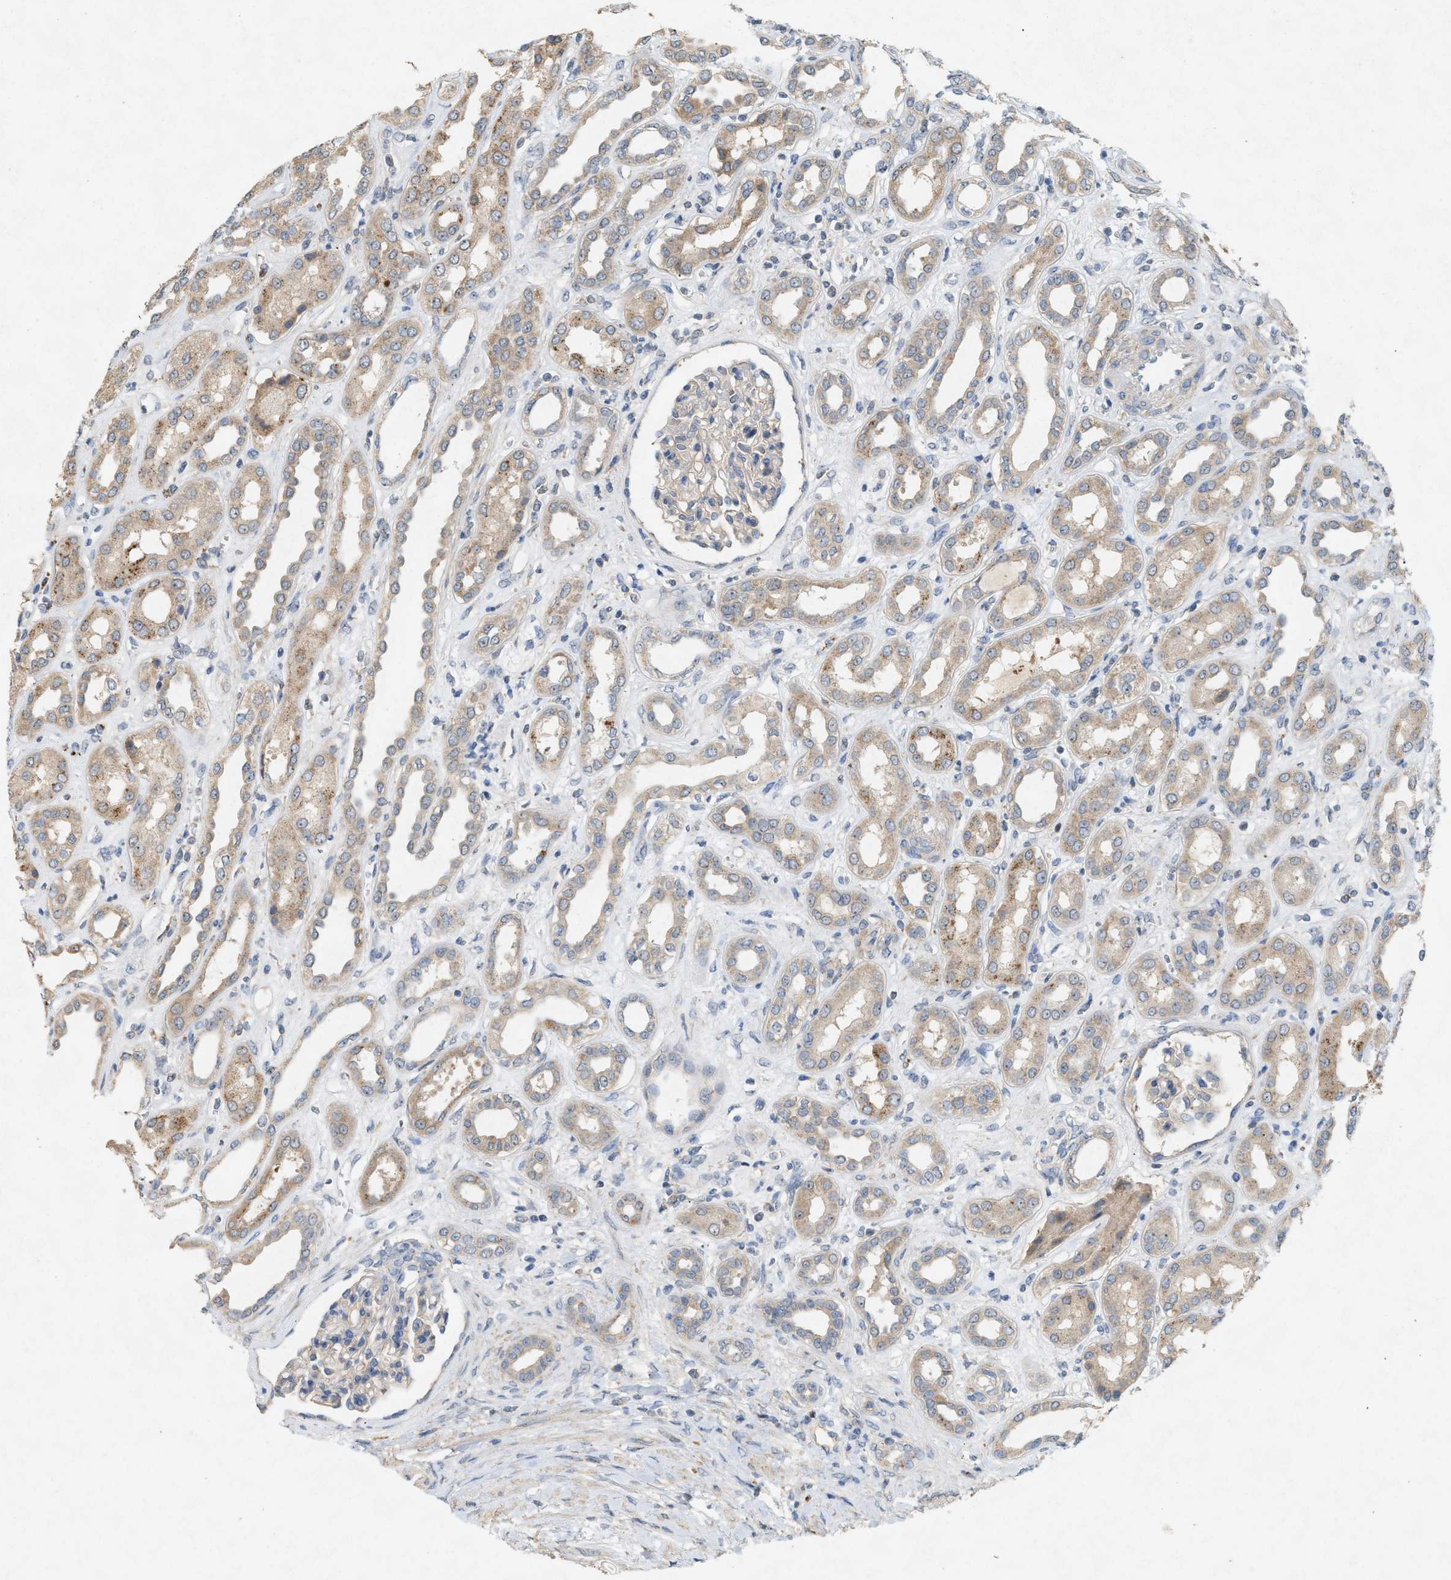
{"staining": {"intensity": "negative", "quantity": "none", "location": "none"}, "tissue": "kidney", "cell_type": "Cells in glomeruli", "image_type": "normal", "snomed": [{"axis": "morphology", "description": "Normal tissue, NOS"}, {"axis": "topography", "description": "Kidney"}], "caption": "High power microscopy micrograph of an immunohistochemistry histopathology image of benign kidney, revealing no significant expression in cells in glomeruli.", "gene": "DCAF7", "patient": {"sex": "male", "age": 59}}